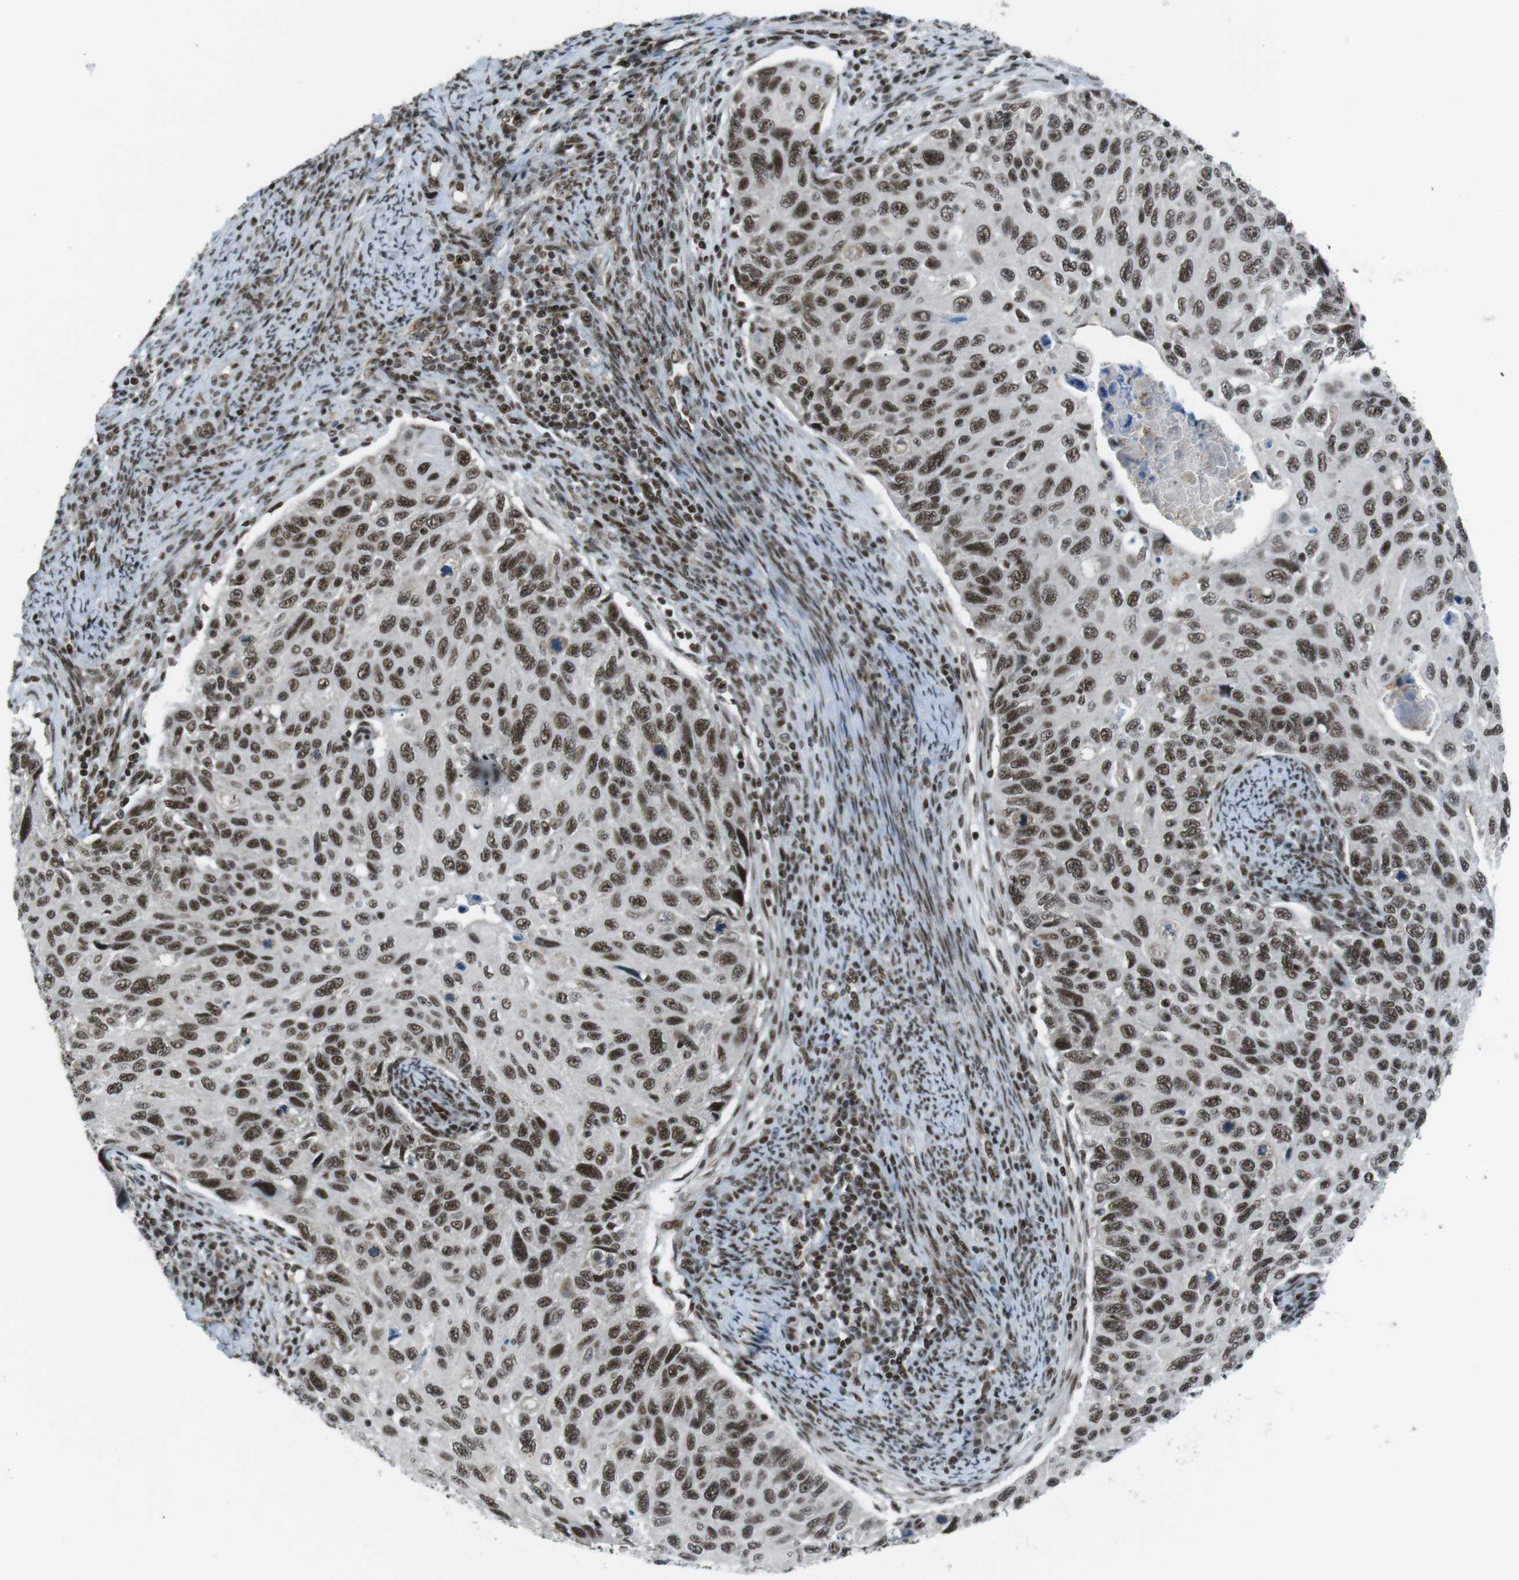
{"staining": {"intensity": "strong", "quantity": ">75%", "location": "nuclear"}, "tissue": "cervical cancer", "cell_type": "Tumor cells", "image_type": "cancer", "snomed": [{"axis": "morphology", "description": "Squamous cell carcinoma, NOS"}, {"axis": "topography", "description": "Cervix"}], "caption": "Immunohistochemistry micrograph of human cervical cancer (squamous cell carcinoma) stained for a protein (brown), which exhibits high levels of strong nuclear positivity in approximately >75% of tumor cells.", "gene": "TAF1", "patient": {"sex": "female", "age": 70}}